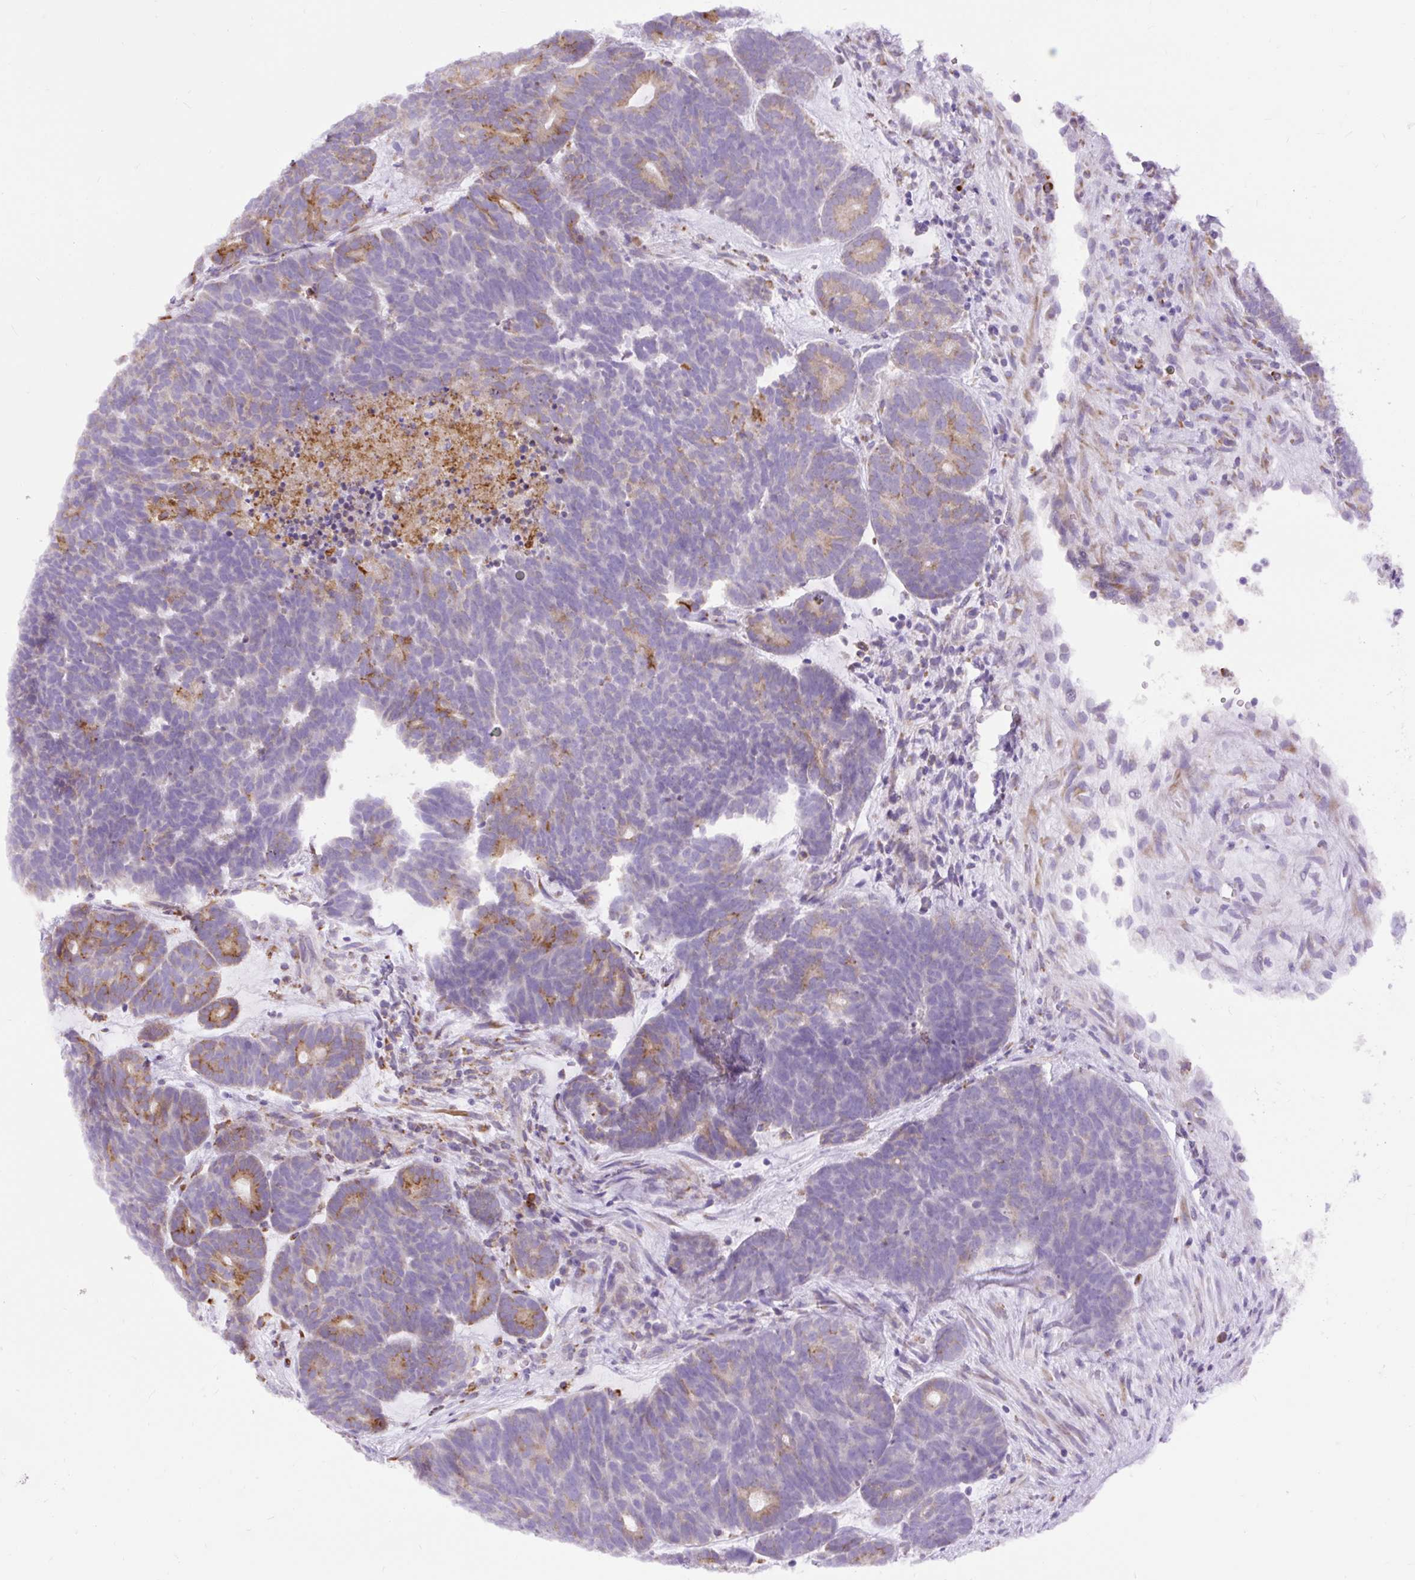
{"staining": {"intensity": "moderate", "quantity": "25%-75%", "location": "cytoplasmic/membranous"}, "tissue": "head and neck cancer", "cell_type": "Tumor cells", "image_type": "cancer", "snomed": [{"axis": "morphology", "description": "Adenocarcinoma, NOS"}, {"axis": "topography", "description": "Head-Neck"}], "caption": "Immunohistochemistry (IHC) micrograph of human head and neck cancer (adenocarcinoma) stained for a protein (brown), which displays medium levels of moderate cytoplasmic/membranous positivity in approximately 25%-75% of tumor cells.", "gene": "DDOST", "patient": {"sex": "female", "age": 81}}